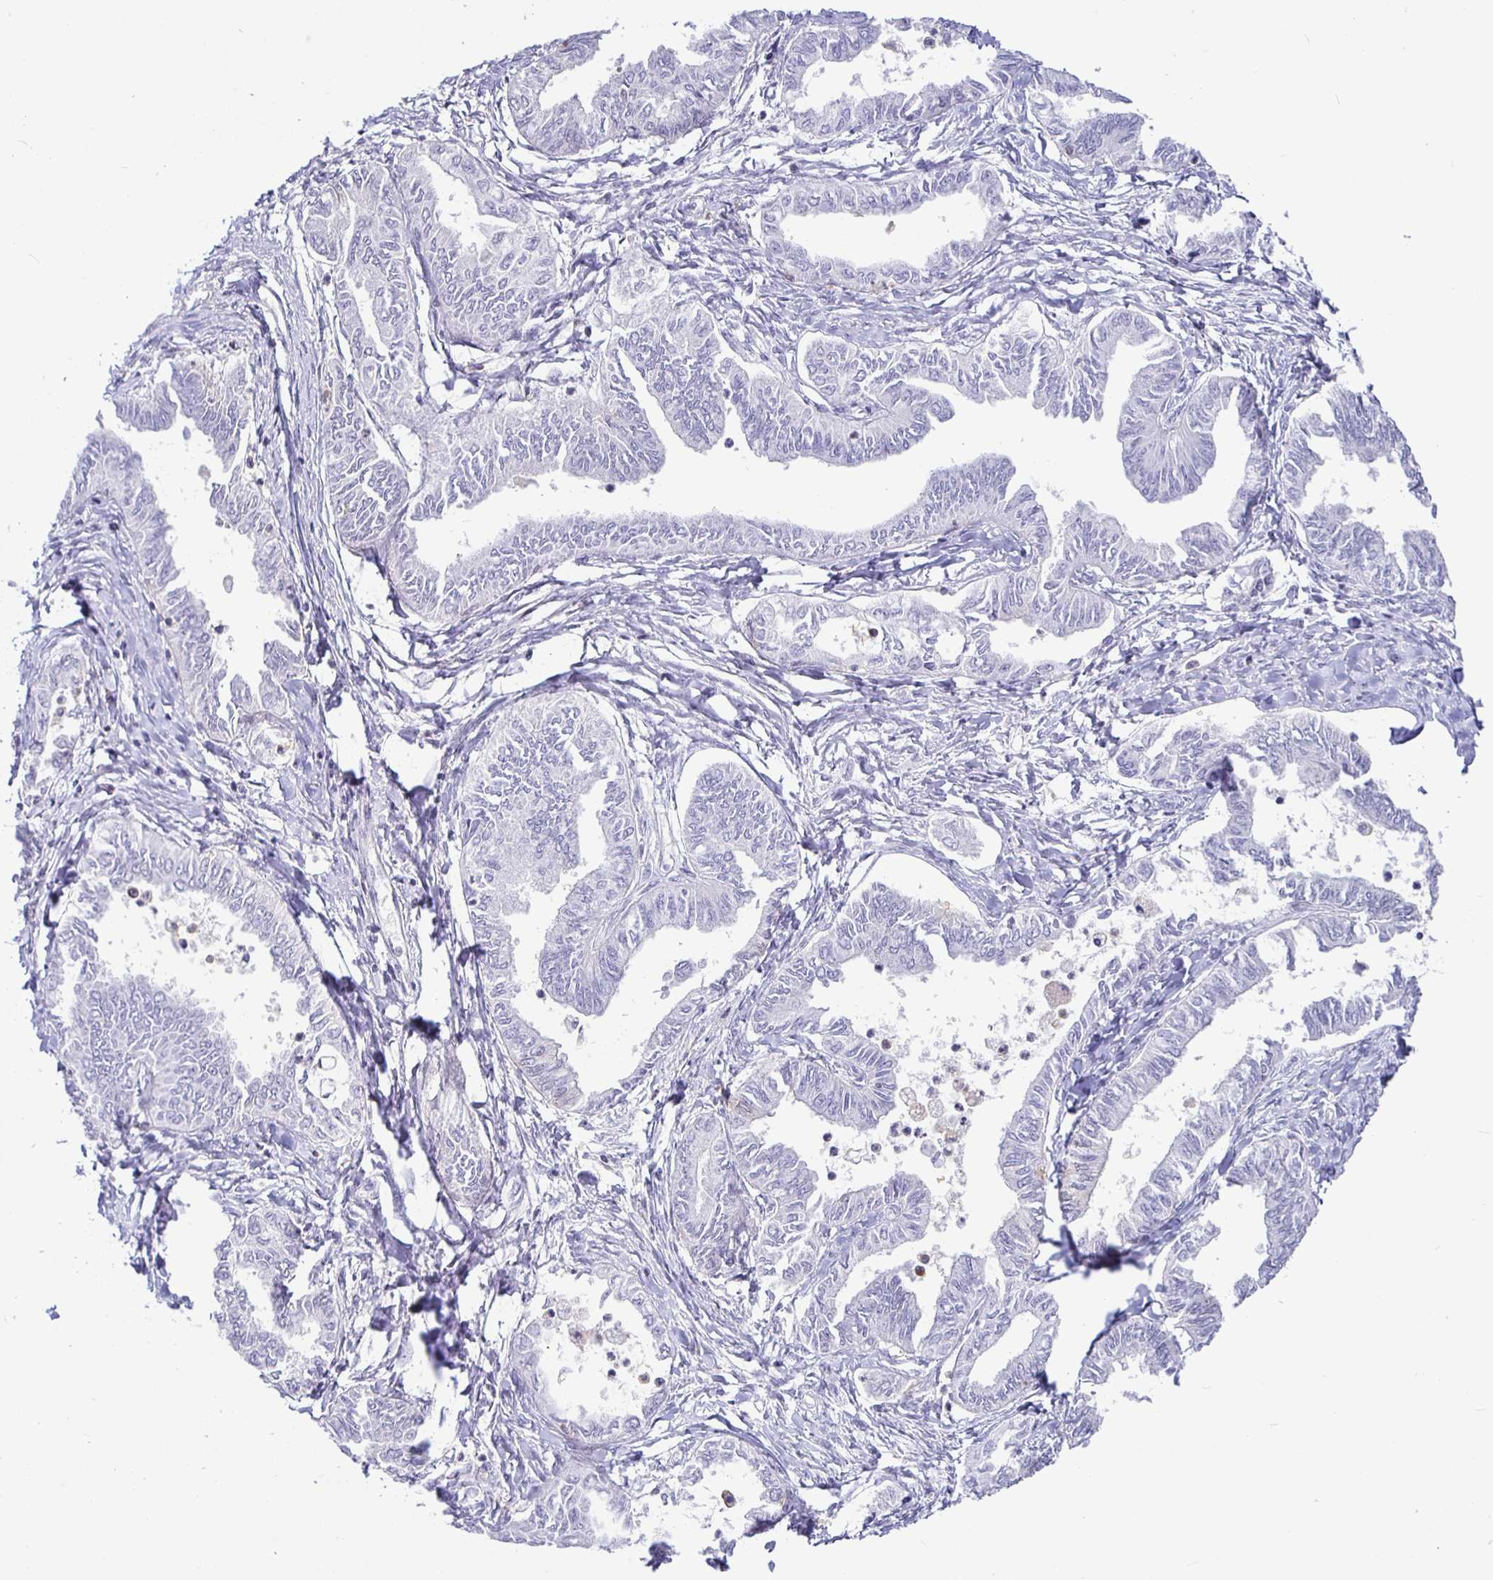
{"staining": {"intensity": "negative", "quantity": "none", "location": "none"}, "tissue": "ovarian cancer", "cell_type": "Tumor cells", "image_type": "cancer", "snomed": [{"axis": "morphology", "description": "Carcinoma, endometroid"}, {"axis": "topography", "description": "Ovary"}], "caption": "A histopathology image of human ovarian endometroid carcinoma is negative for staining in tumor cells.", "gene": "SIRPA", "patient": {"sex": "female", "age": 70}}